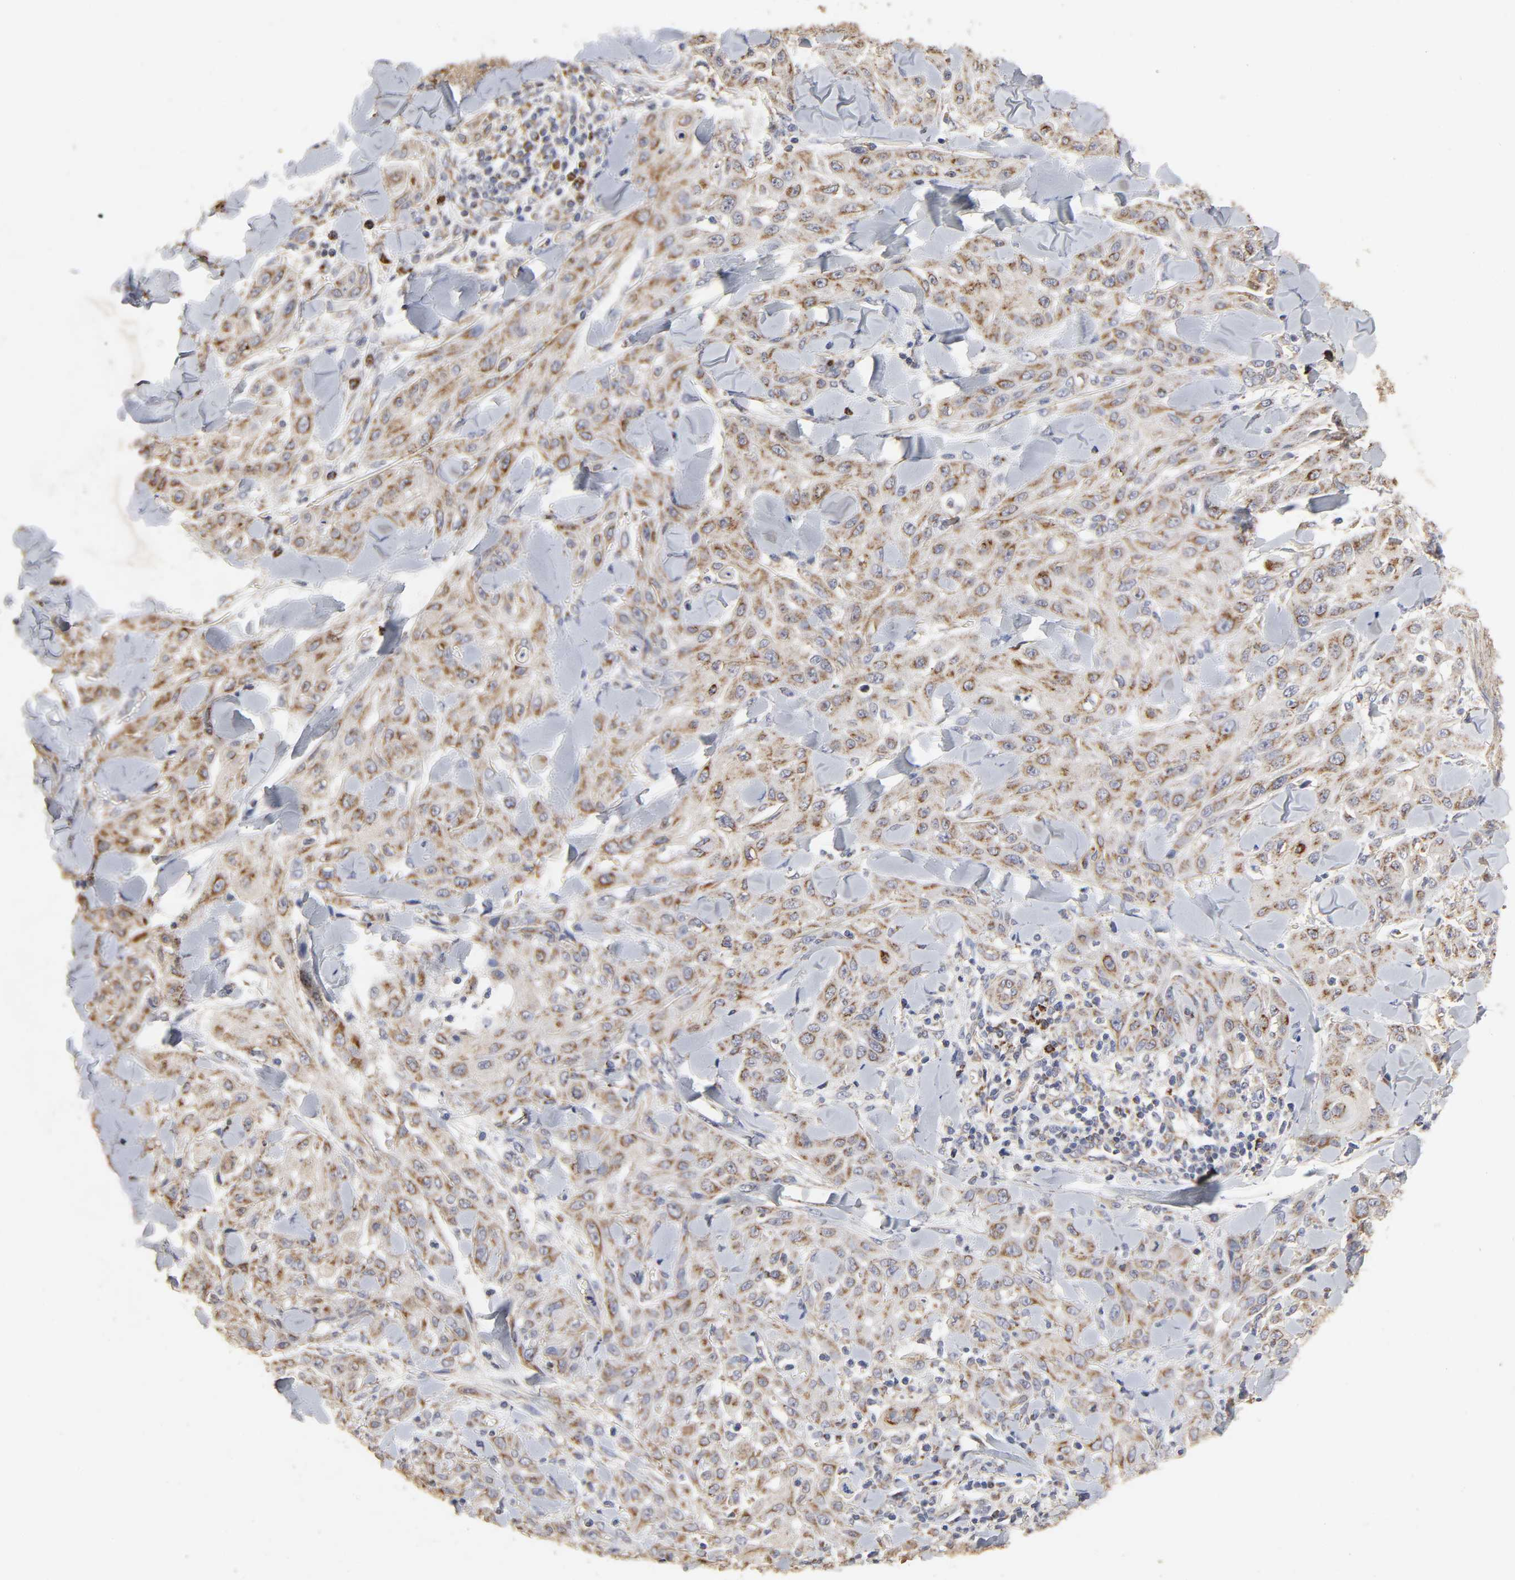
{"staining": {"intensity": "moderate", "quantity": ">75%", "location": "cytoplasmic/membranous"}, "tissue": "skin cancer", "cell_type": "Tumor cells", "image_type": "cancer", "snomed": [{"axis": "morphology", "description": "Squamous cell carcinoma, NOS"}, {"axis": "topography", "description": "Skin"}], "caption": "A brown stain highlights moderate cytoplasmic/membranous staining of a protein in skin cancer tumor cells.", "gene": "CYCS", "patient": {"sex": "male", "age": 24}}